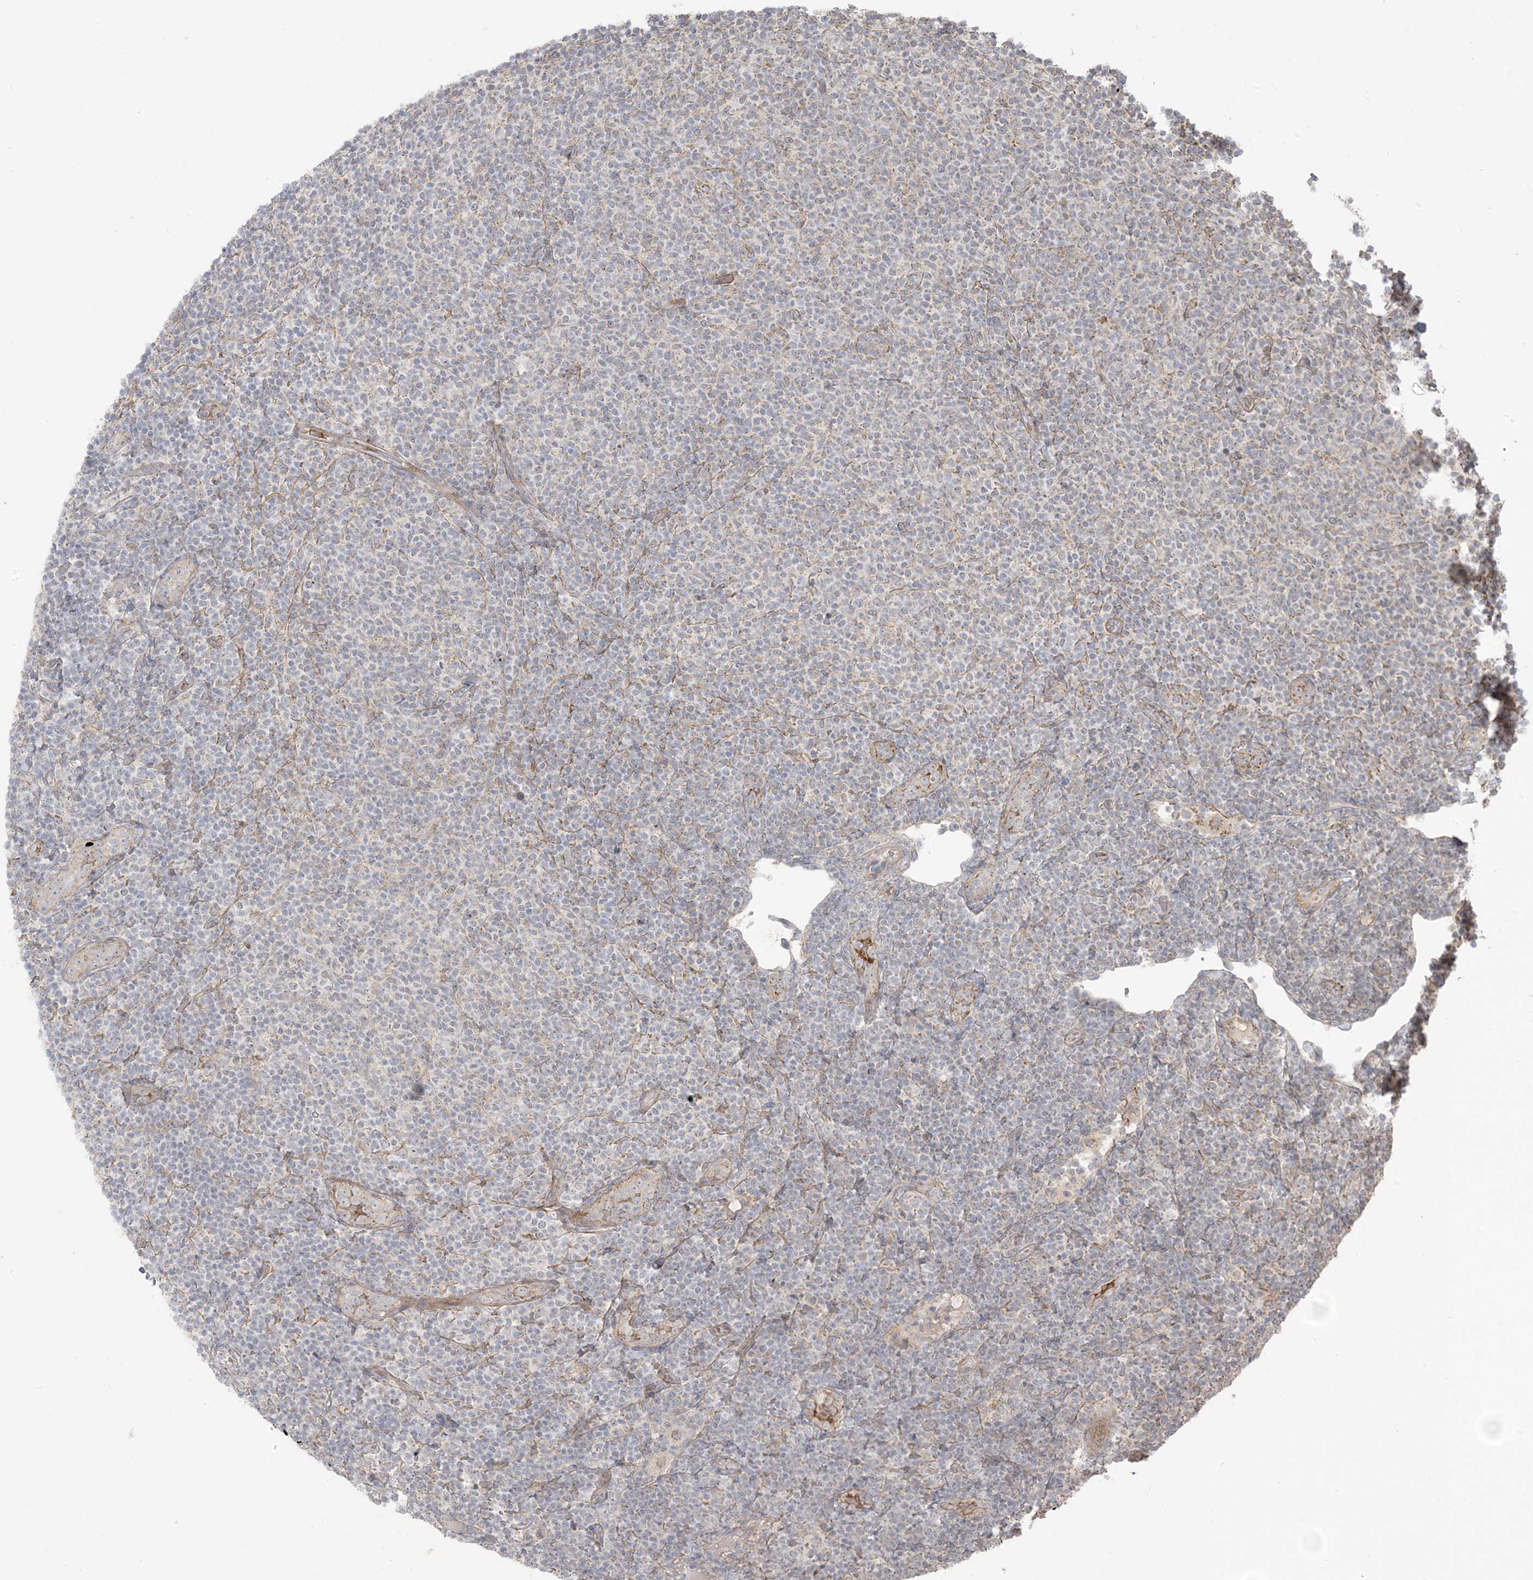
{"staining": {"intensity": "negative", "quantity": "none", "location": "none"}, "tissue": "lymphoma", "cell_type": "Tumor cells", "image_type": "cancer", "snomed": [{"axis": "morphology", "description": "Malignant lymphoma, non-Hodgkin's type, Low grade"}, {"axis": "topography", "description": "Lymph node"}], "caption": "Protein analysis of lymphoma reveals no significant staining in tumor cells. (DAB (3,3'-diaminobenzidine) immunohistochemistry, high magnification).", "gene": "KLHL18", "patient": {"sex": "male", "age": 66}}